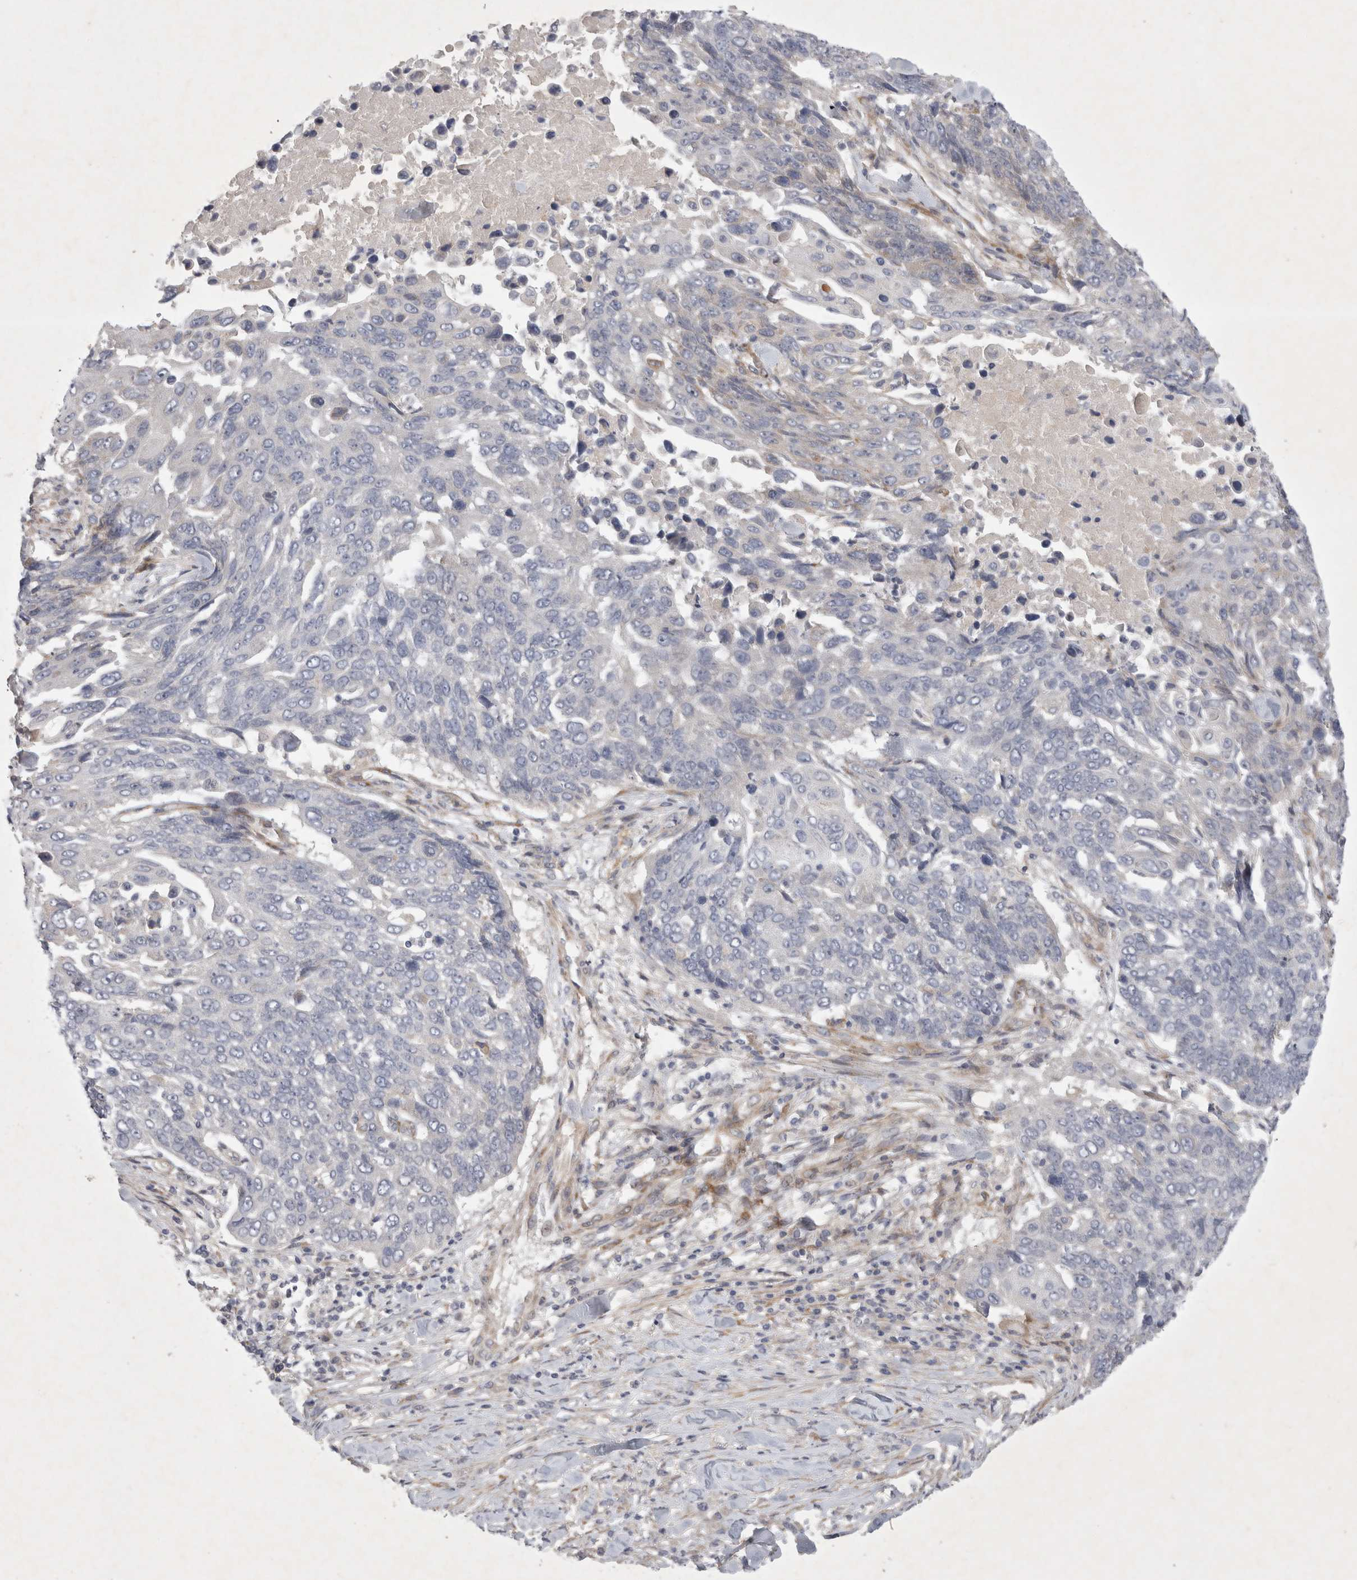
{"staining": {"intensity": "negative", "quantity": "none", "location": "none"}, "tissue": "lung cancer", "cell_type": "Tumor cells", "image_type": "cancer", "snomed": [{"axis": "morphology", "description": "Squamous cell carcinoma, NOS"}, {"axis": "topography", "description": "Lung"}], "caption": "Immunohistochemistry image of human lung squamous cell carcinoma stained for a protein (brown), which exhibits no staining in tumor cells. The staining was performed using DAB to visualize the protein expression in brown, while the nuclei were stained in blue with hematoxylin (Magnification: 20x).", "gene": "BZW2", "patient": {"sex": "male", "age": 66}}